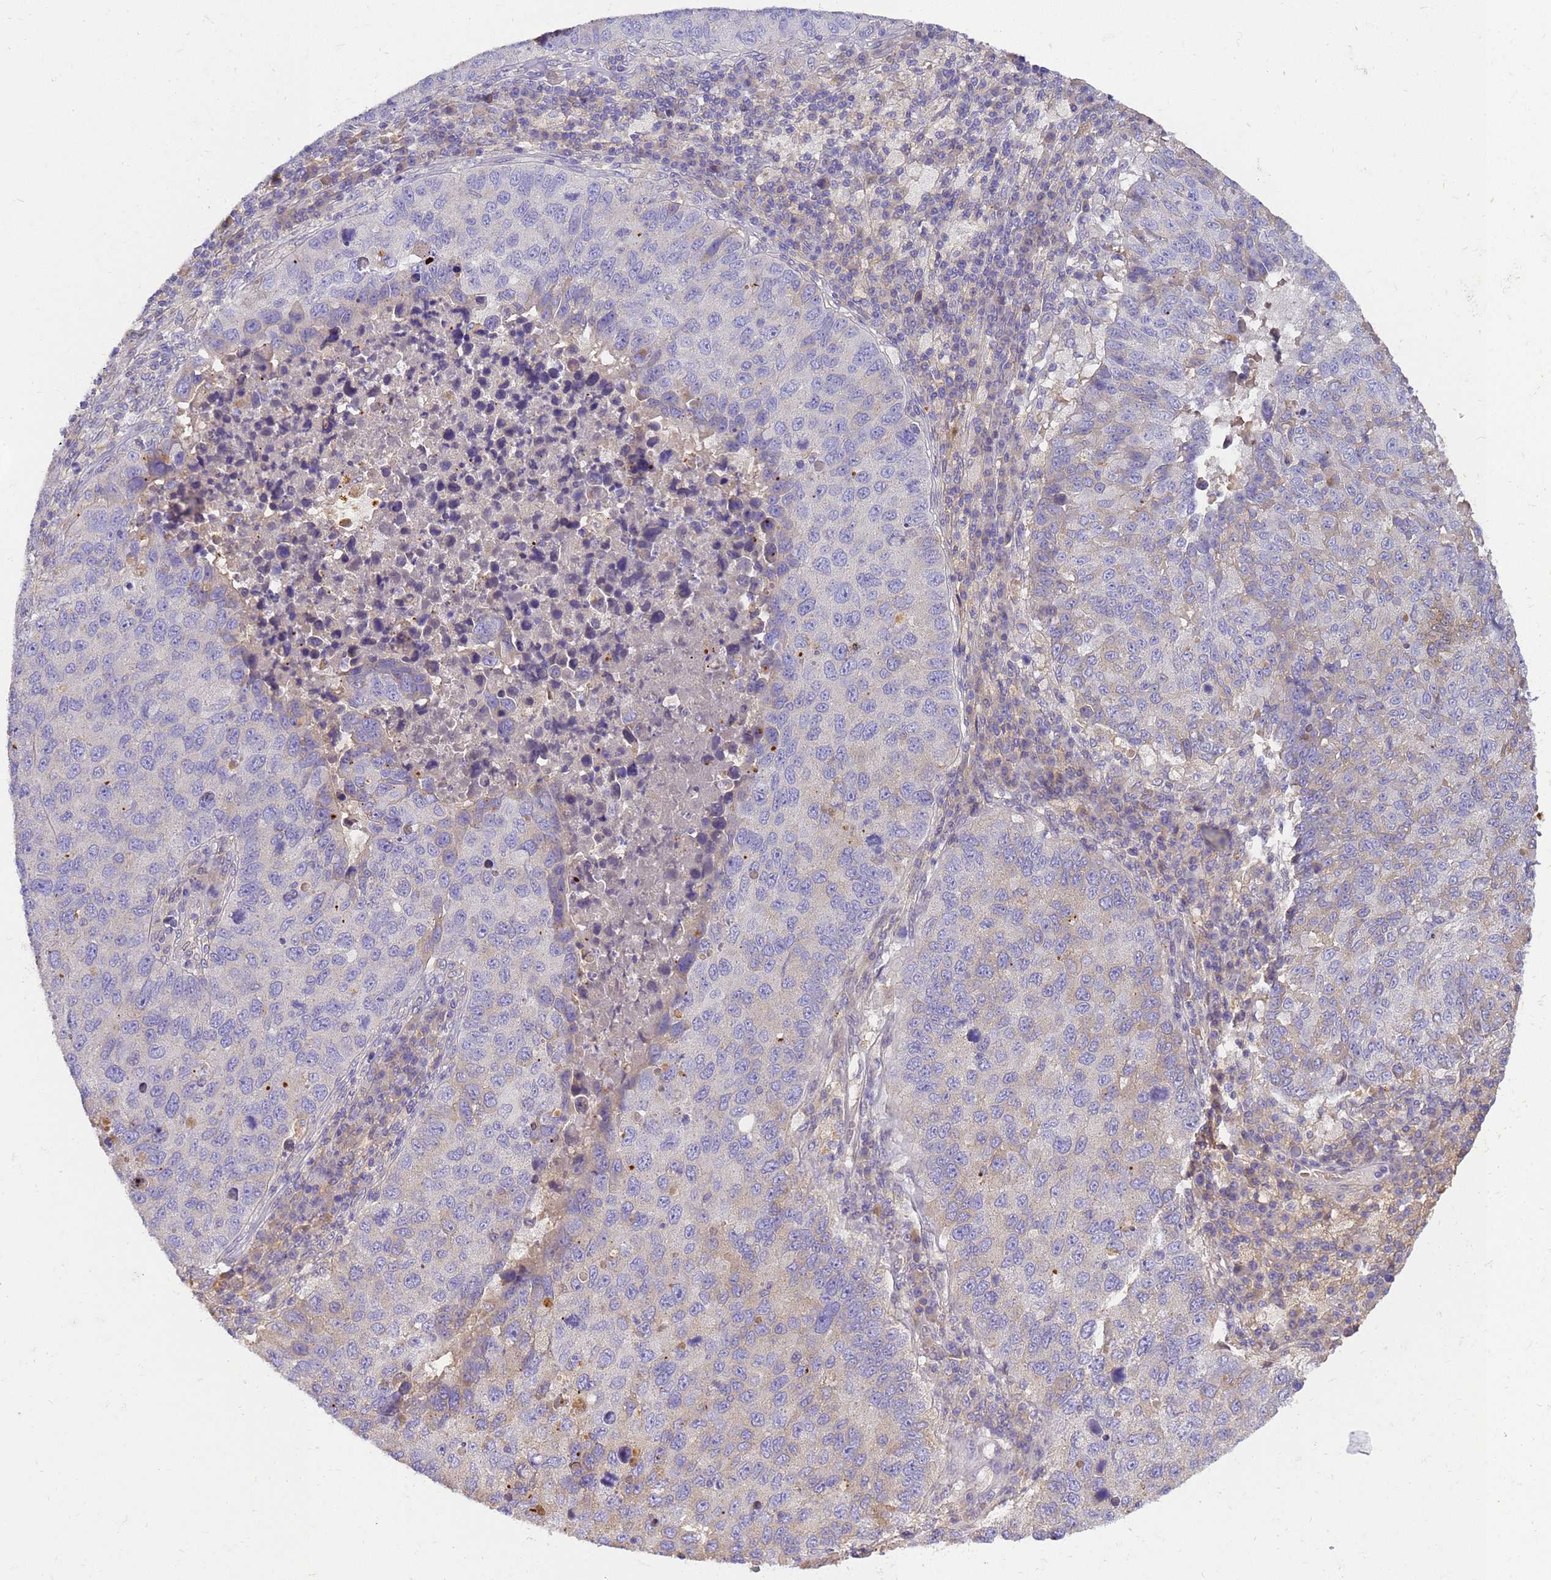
{"staining": {"intensity": "weak", "quantity": "<25%", "location": "cytoplasmic/membranous"}, "tissue": "lung cancer", "cell_type": "Tumor cells", "image_type": "cancer", "snomed": [{"axis": "morphology", "description": "Squamous cell carcinoma, NOS"}, {"axis": "topography", "description": "Lung"}], "caption": "Image shows no significant protein expression in tumor cells of lung cancer.", "gene": "TBCD", "patient": {"sex": "male", "age": 73}}